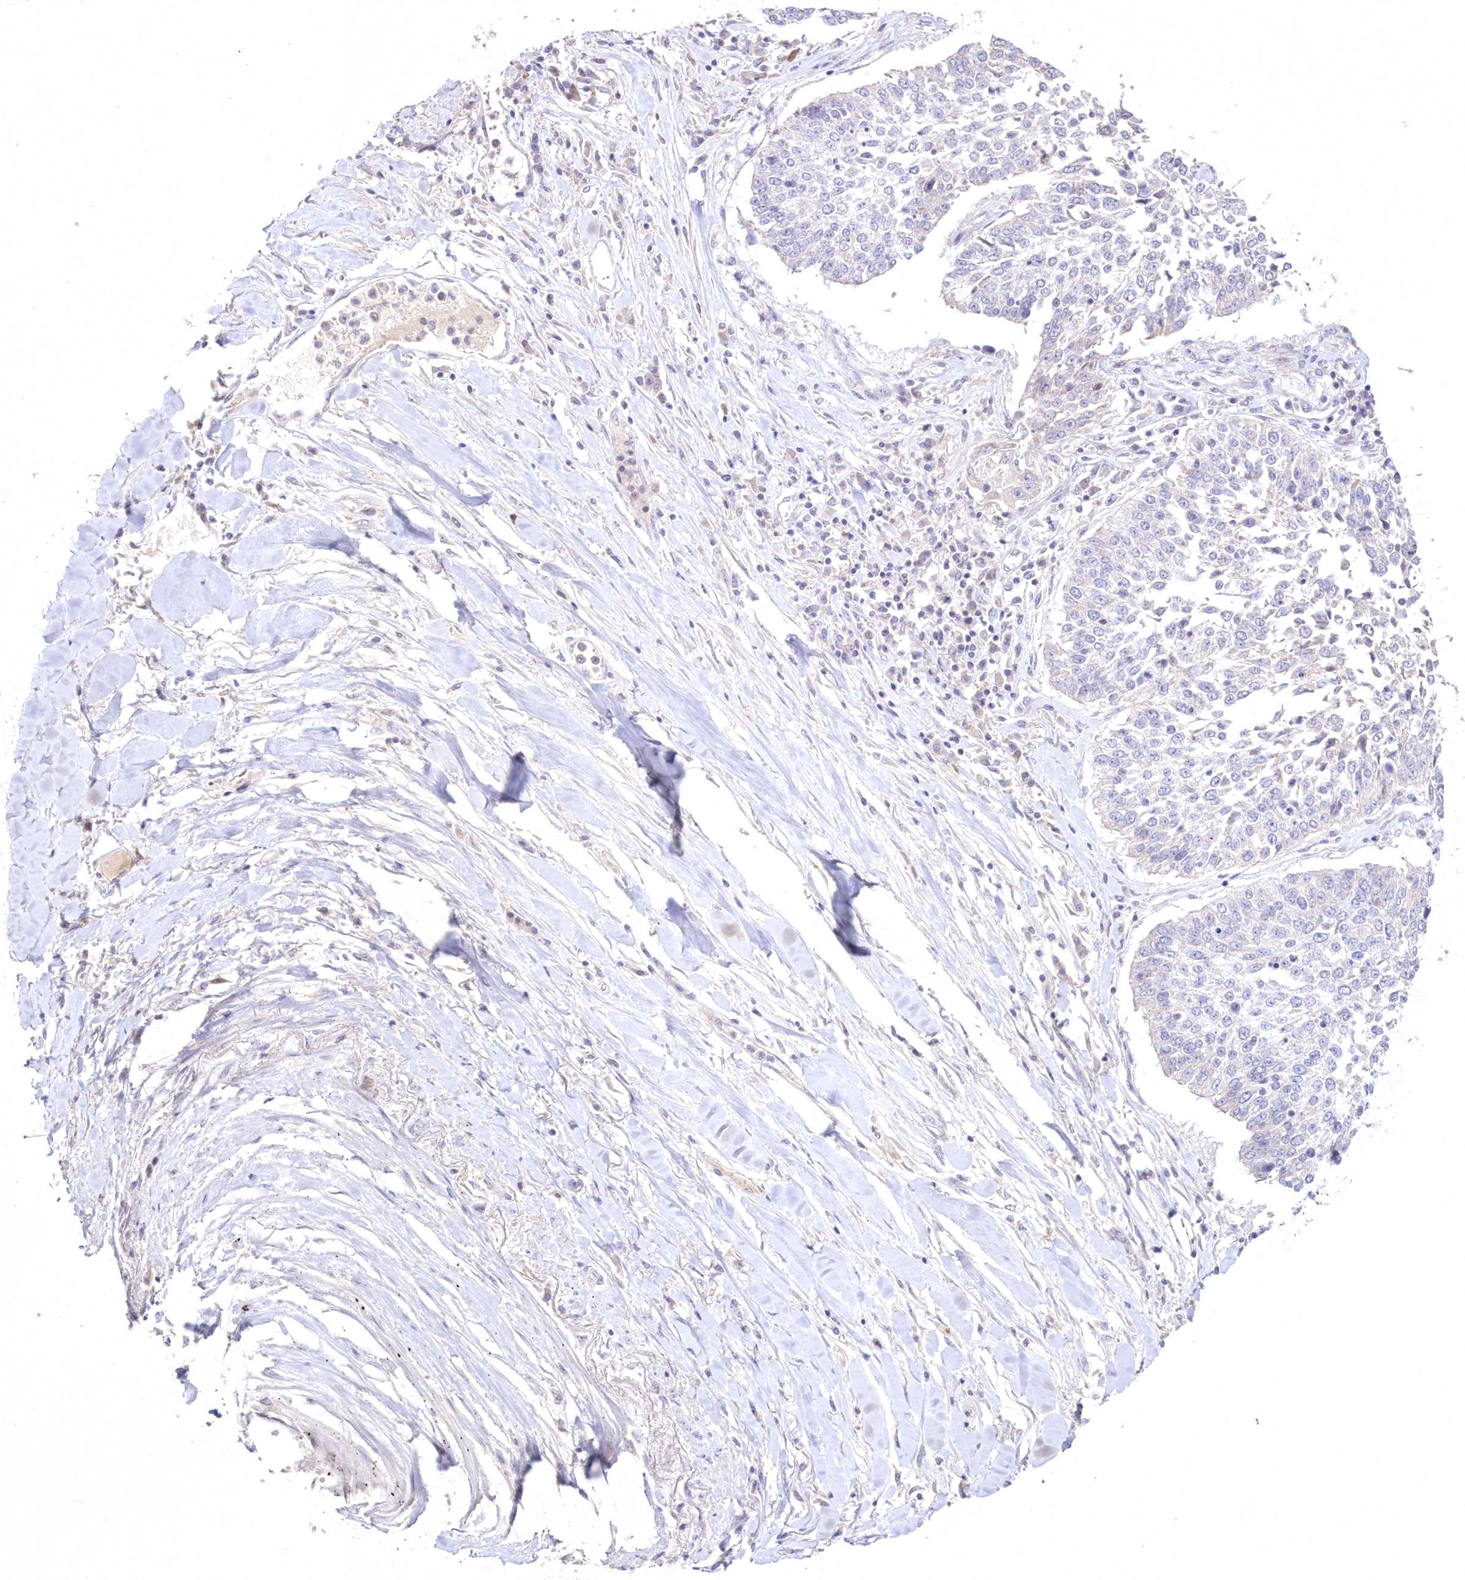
{"staining": {"intensity": "negative", "quantity": "none", "location": "none"}, "tissue": "lung cancer", "cell_type": "Tumor cells", "image_type": "cancer", "snomed": [{"axis": "morphology", "description": "Normal tissue, NOS"}, {"axis": "morphology", "description": "Squamous cell carcinoma, NOS"}, {"axis": "topography", "description": "Cartilage tissue"}, {"axis": "topography", "description": "Lung"}, {"axis": "topography", "description": "Peripheral nerve tissue"}], "caption": "Immunohistochemistry (IHC) image of neoplastic tissue: lung cancer (squamous cell carcinoma) stained with DAB demonstrates no significant protein positivity in tumor cells. (DAB (3,3'-diaminobenzidine) IHC with hematoxylin counter stain).", "gene": "NEU4", "patient": {"sex": "female", "age": 49}}